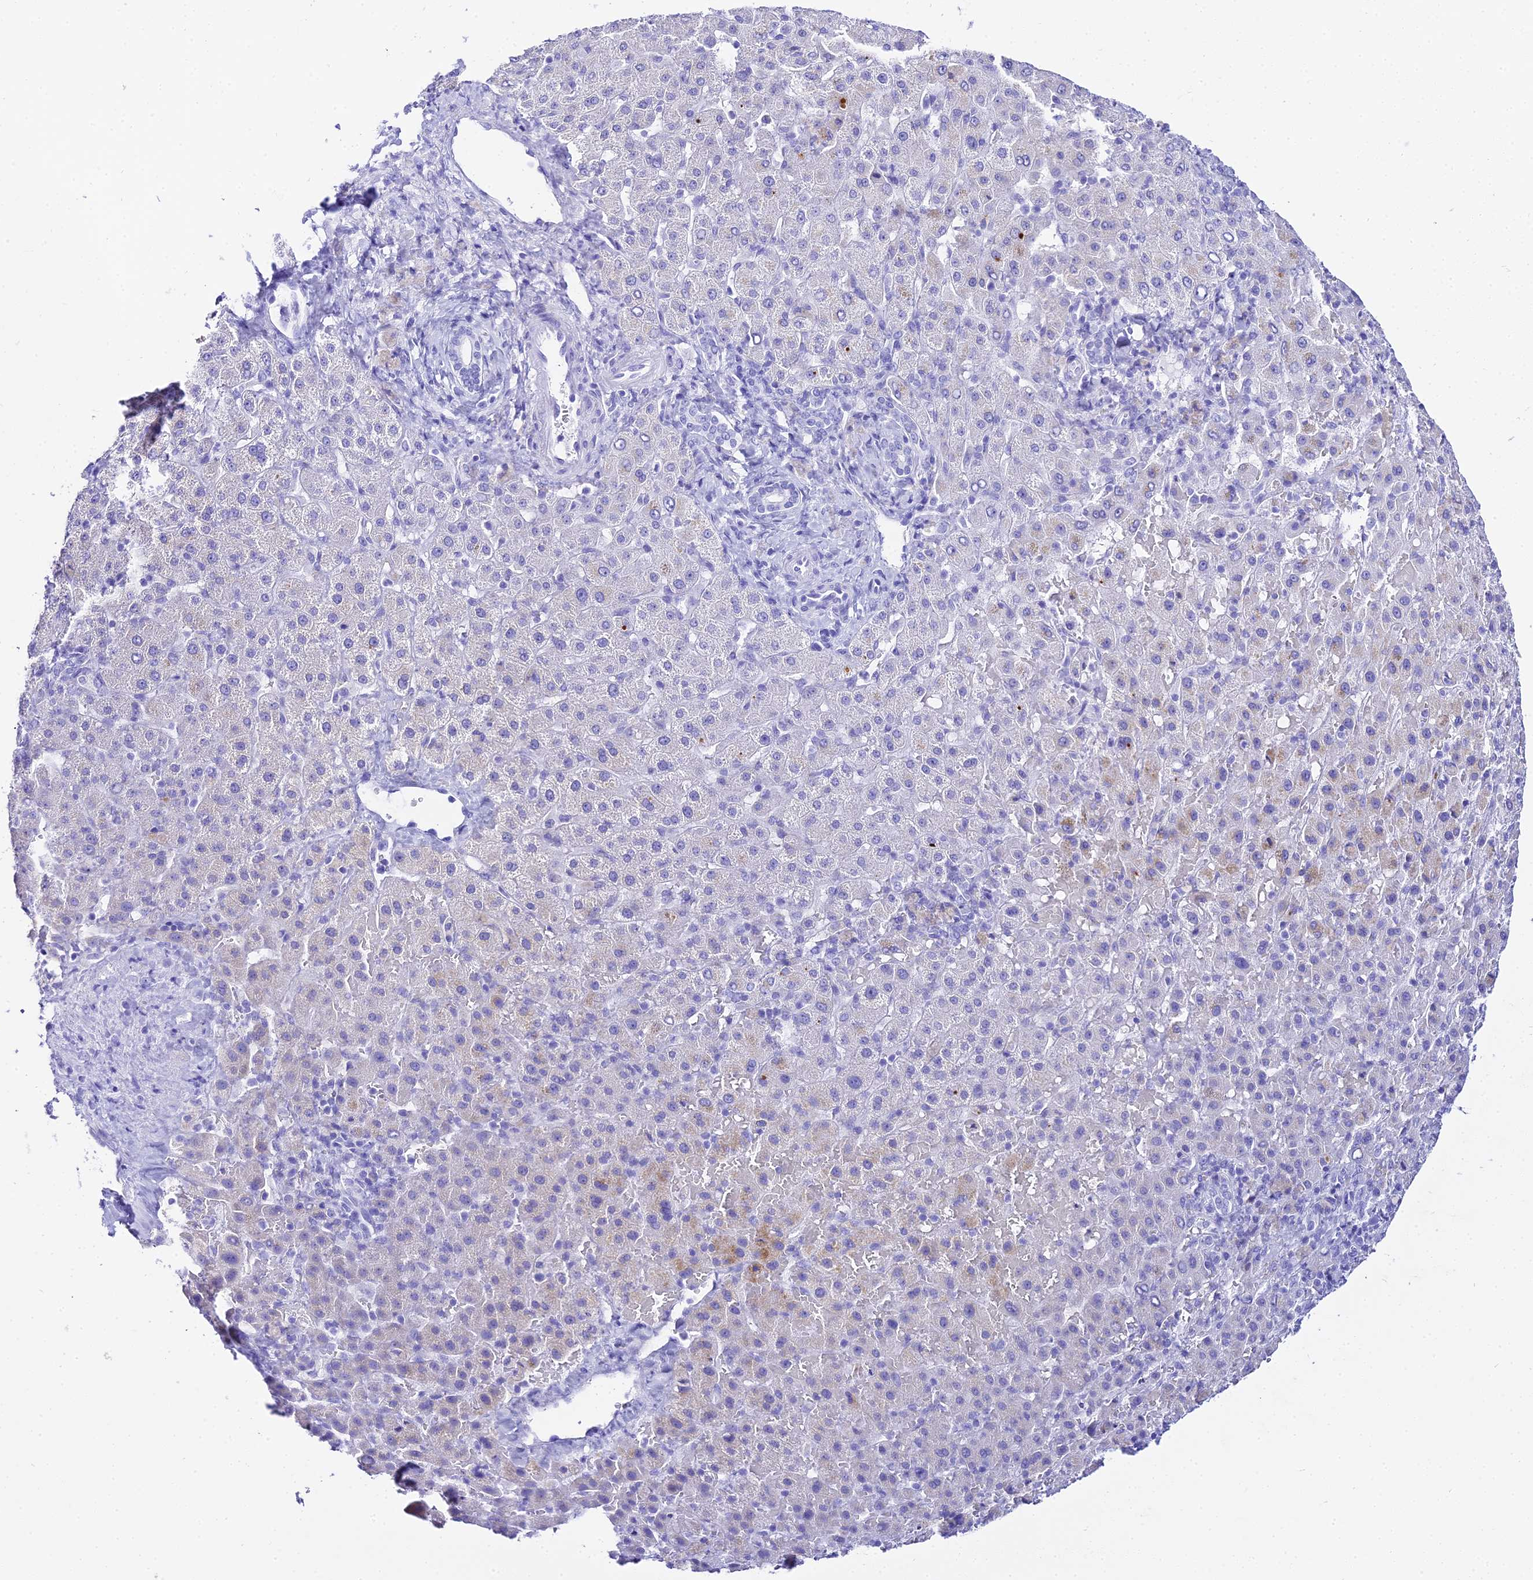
{"staining": {"intensity": "negative", "quantity": "none", "location": "none"}, "tissue": "liver cancer", "cell_type": "Tumor cells", "image_type": "cancer", "snomed": [{"axis": "morphology", "description": "Carcinoma, Hepatocellular, NOS"}, {"axis": "topography", "description": "Liver"}], "caption": "The image demonstrates no staining of tumor cells in liver hepatocellular carcinoma.", "gene": "TRMT44", "patient": {"sex": "female", "age": 58}}